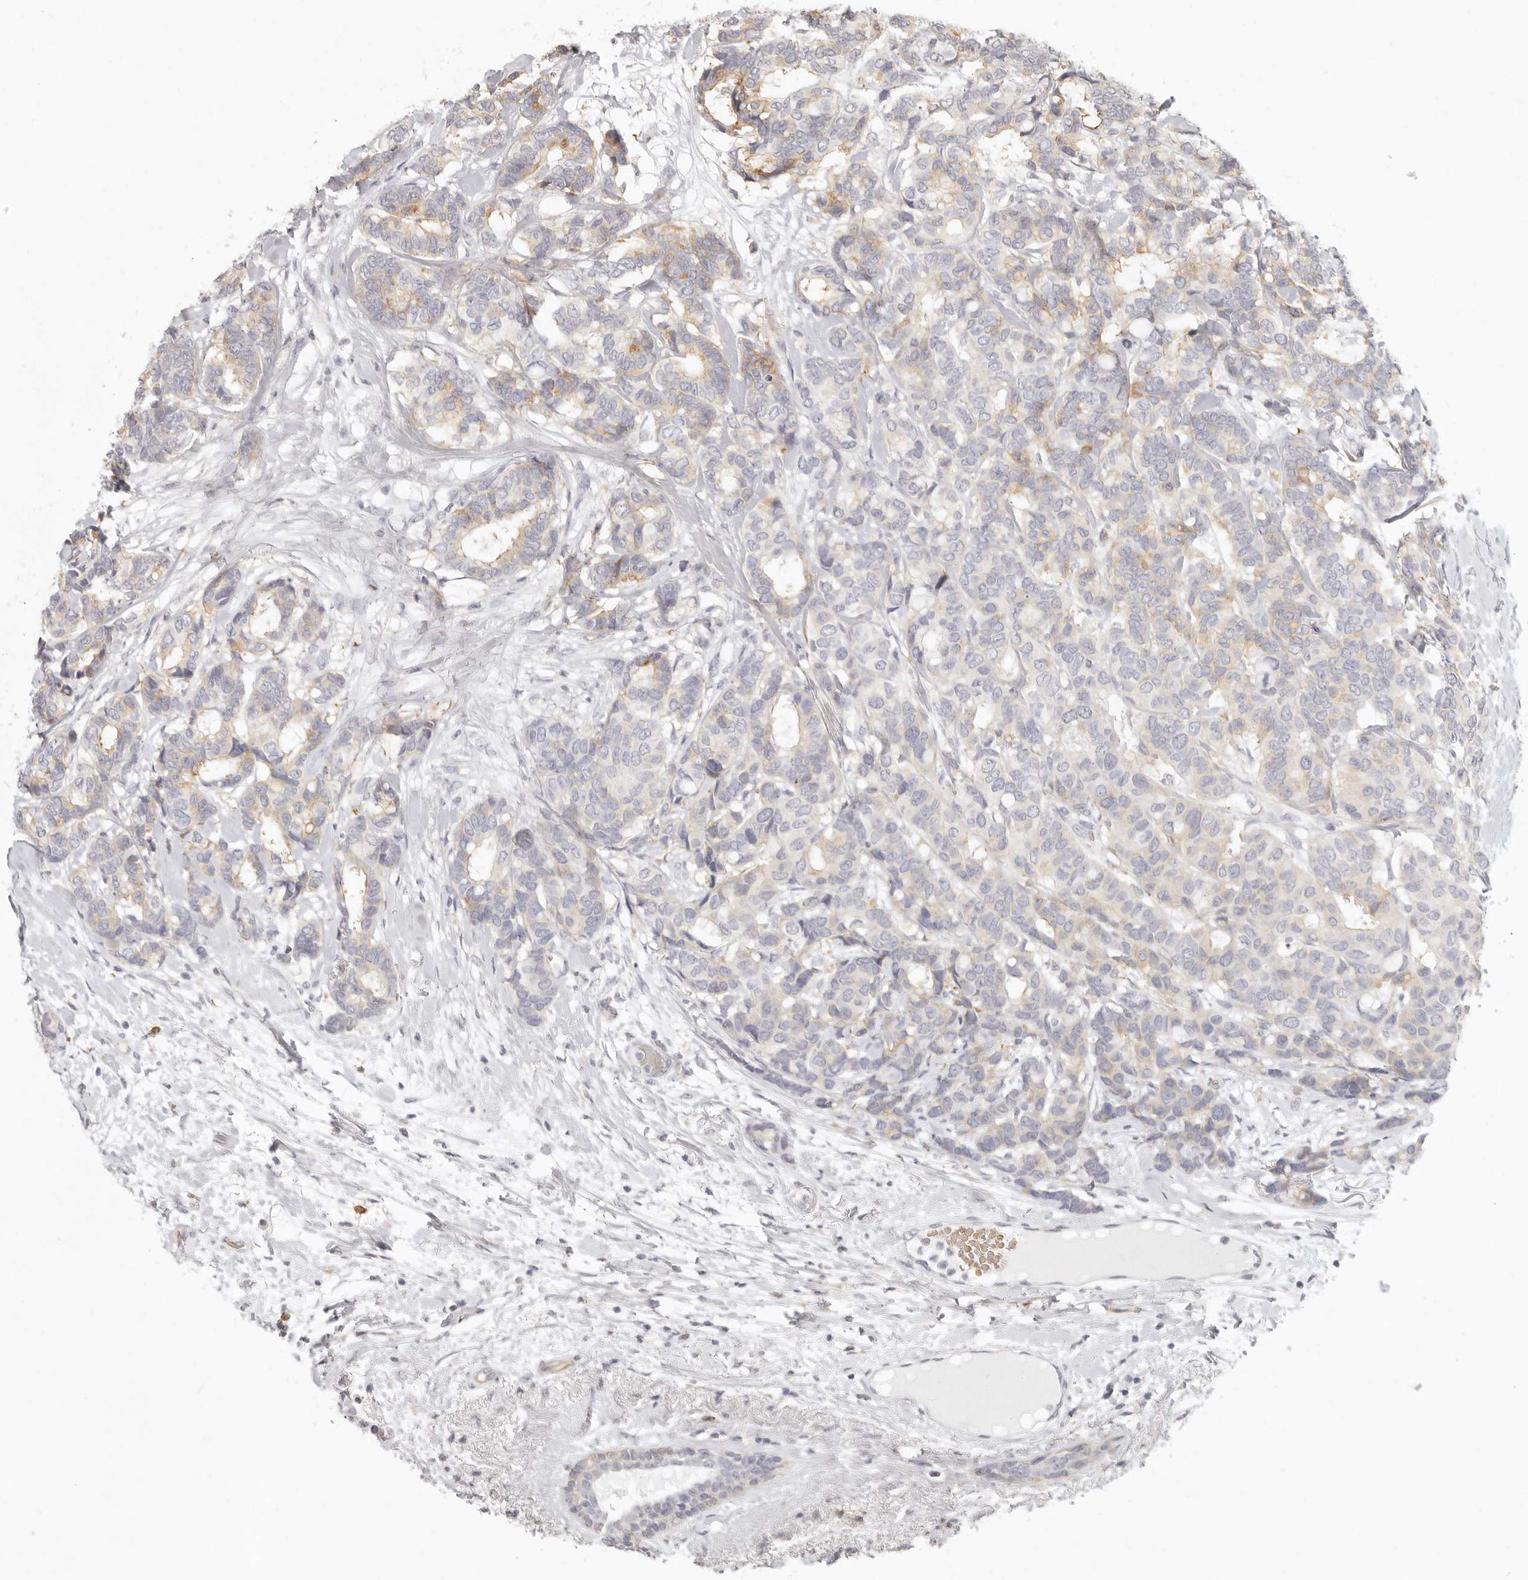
{"staining": {"intensity": "weak", "quantity": "25%-75%", "location": "cytoplasmic/membranous"}, "tissue": "breast cancer", "cell_type": "Tumor cells", "image_type": "cancer", "snomed": [{"axis": "morphology", "description": "Duct carcinoma"}, {"axis": "topography", "description": "Breast"}], "caption": "Weak cytoplasmic/membranous staining for a protein is identified in approximately 25%-75% of tumor cells of breast invasive ductal carcinoma using IHC.", "gene": "NIBAN1", "patient": {"sex": "female", "age": 87}}